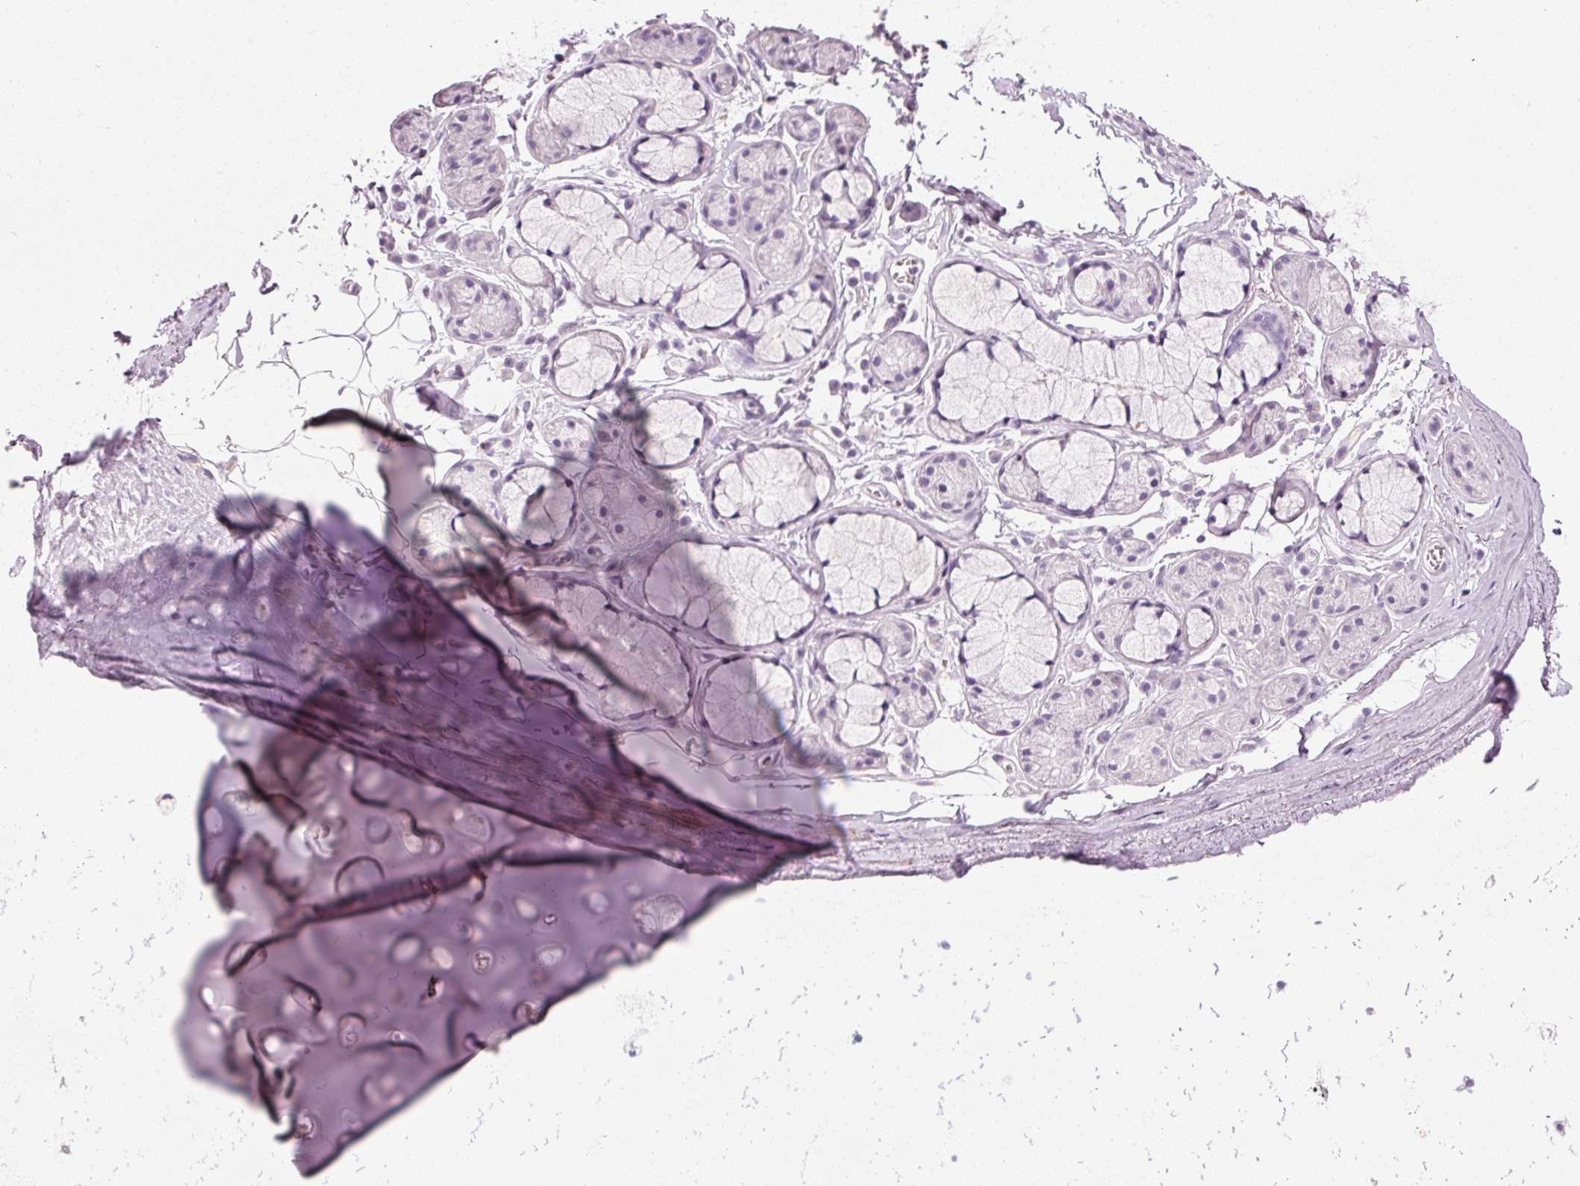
{"staining": {"intensity": "negative", "quantity": "none", "location": "none"}, "tissue": "adipose tissue", "cell_type": "Adipocytes", "image_type": "normal", "snomed": [{"axis": "morphology", "description": "Normal tissue, NOS"}, {"axis": "topography", "description": "Cartilage tissue"}, {"axis": "topography", "description": "Bronchus"}, {"axis": "topography", "description": "Peripheral nerve tissue"}], "caption": "High power microscopy histopathology image of an immunohistochemistry photomicrograph of unremarkable adipose tissue, revealing no significant expression in adipocytes. The staining was performed using DAB to visualize the protein expression in brown, while the nuclei were stained in blue with hematoxylin (Magnification: 20x).", "gene": "MUC5AC", "patient": {"sex": "female", "age": 59}}